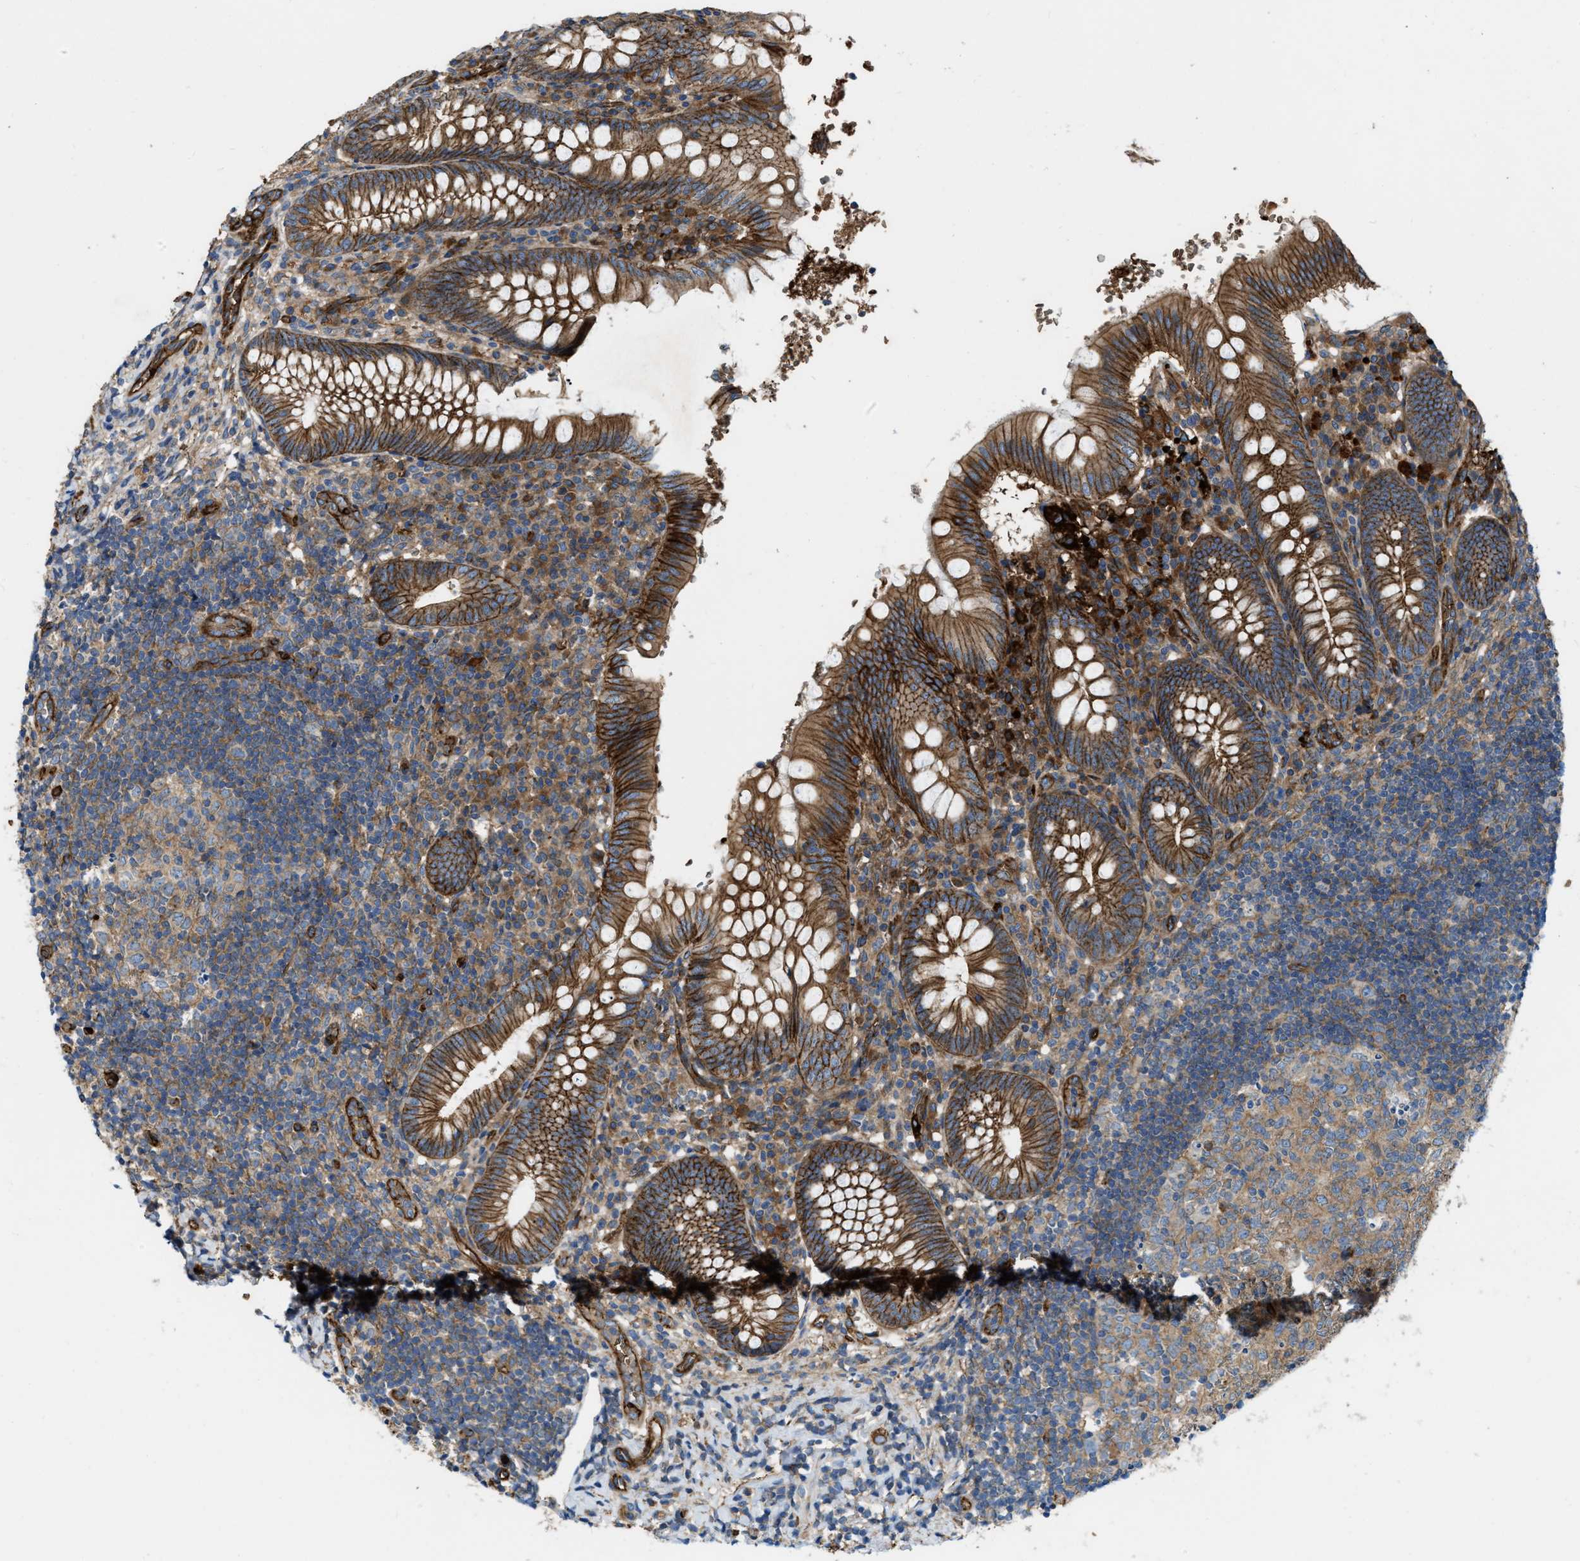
{"staining": {"intensity": "strong", "quantity": ">75%", "location": "cytoplasmic/membranous"}, "tissue": "appendix", "cell_type": "Glandular cells", "image_type": "normal", "snomed": [{"axis": "morphology", "description": "Normal tissue, NOS"}, {"axis": "topography", "description": "Appendix"}], "caption": "A brown stain highlights strong cytoplasmic/membranous positivity of a protein in glandular cells of benign human appendix.", "gene": "ERC1", "patient": {"sex": "male", "age": 8}}